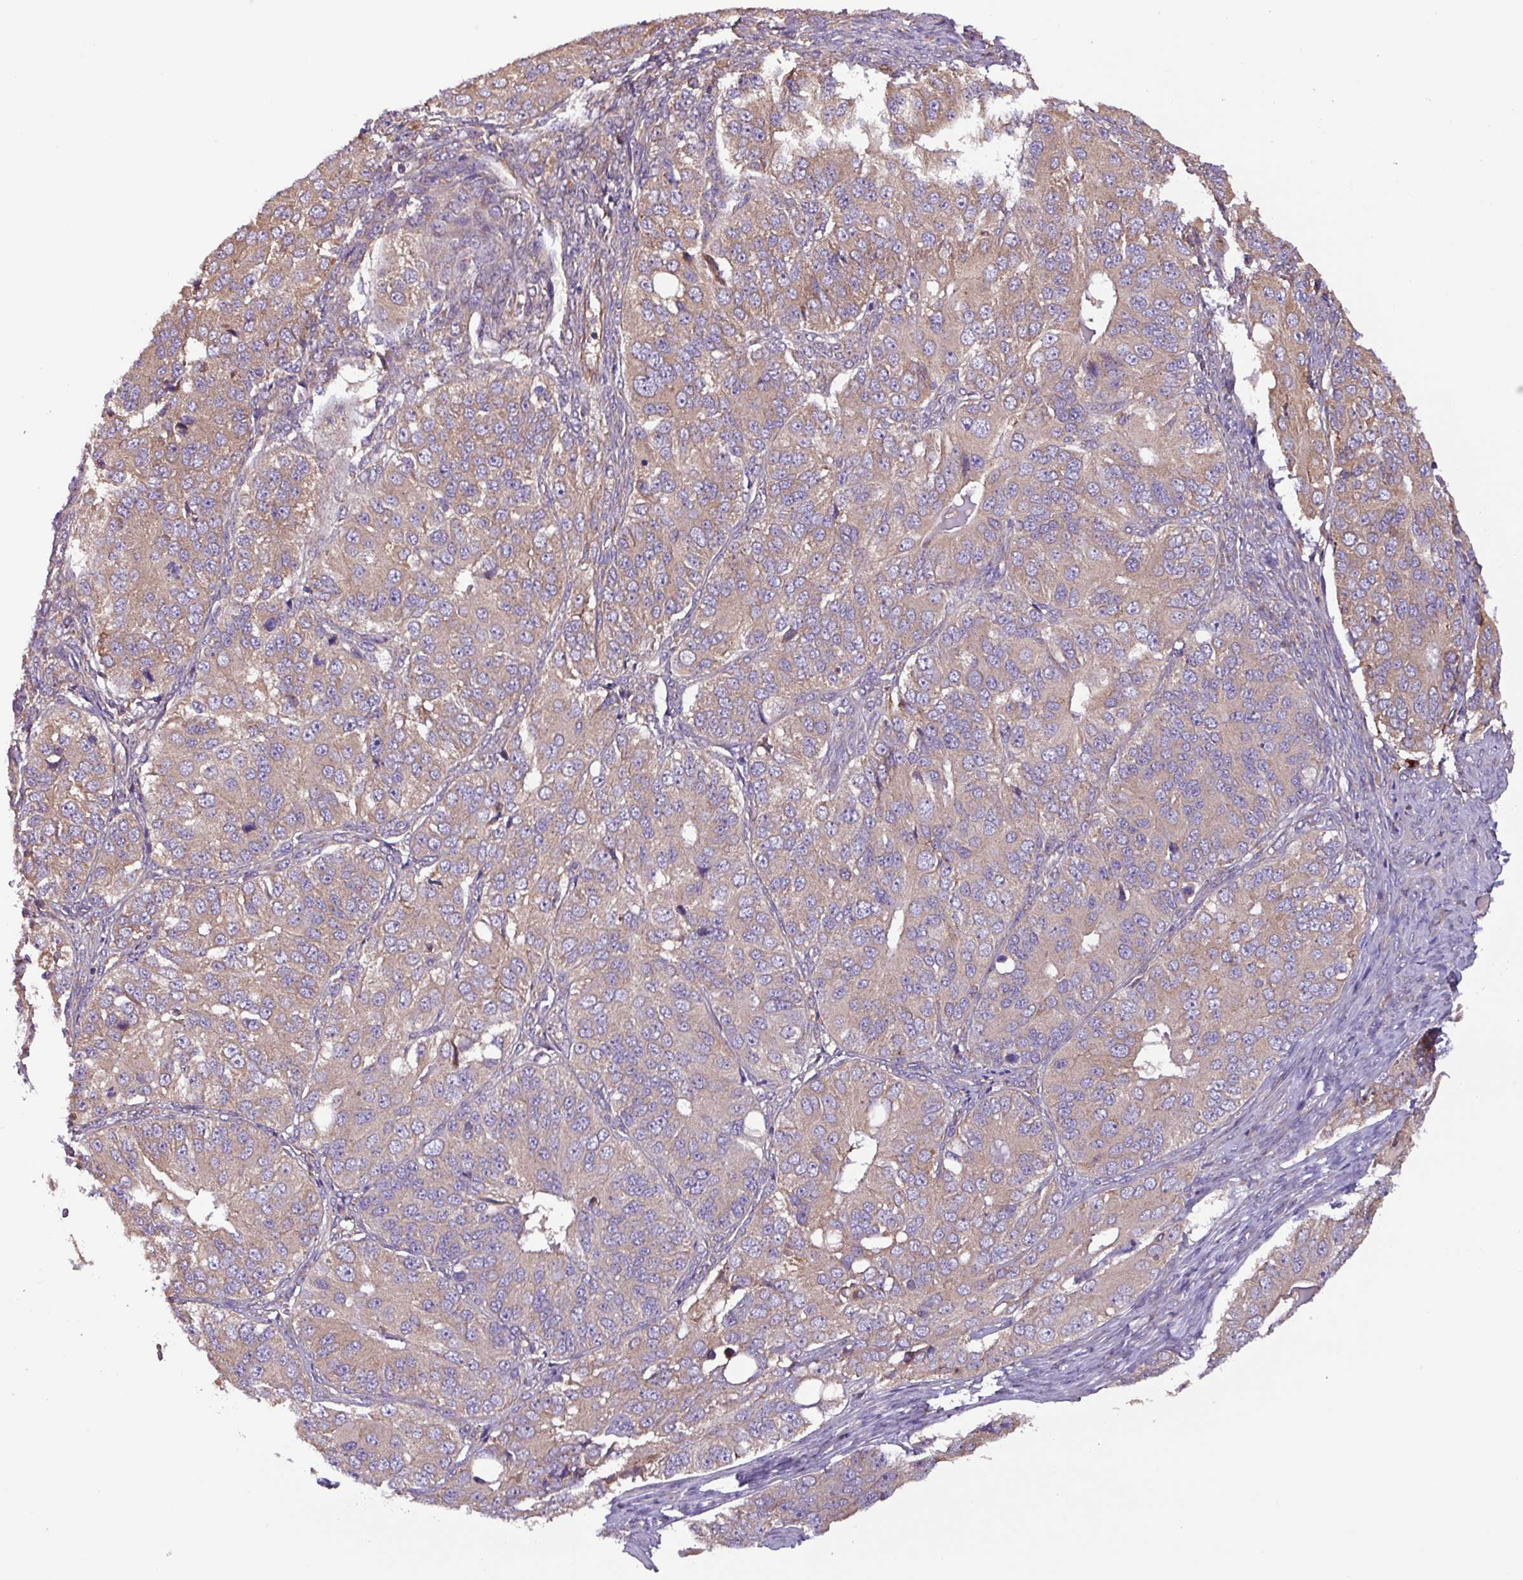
{"staining": {"intensity": "weak", "quantity": ">75%", "location": "cytoplasmic/membranous"}, "tissue": "ovarian cancer", "cell_type": "Tumor cells", "image_type": "cancer", "snomed": [{"axis": "morphology", "description": "Carcinoma, endometroid"}, {"axis": "topography", "description": "Ovary"}], "caption": "Ovarian cancer was stained to show a protein in brown. There is low levels of weak cytoplasmic/membranous positivity in approximately >75% of tumor cells. The protein is stained brown, and the nuclei are stained in blue (DAB IHC with brightfield microscopy, high magnification).", "gene": "PTPRQ", "patient": {"sex": "female", "age": 51}}